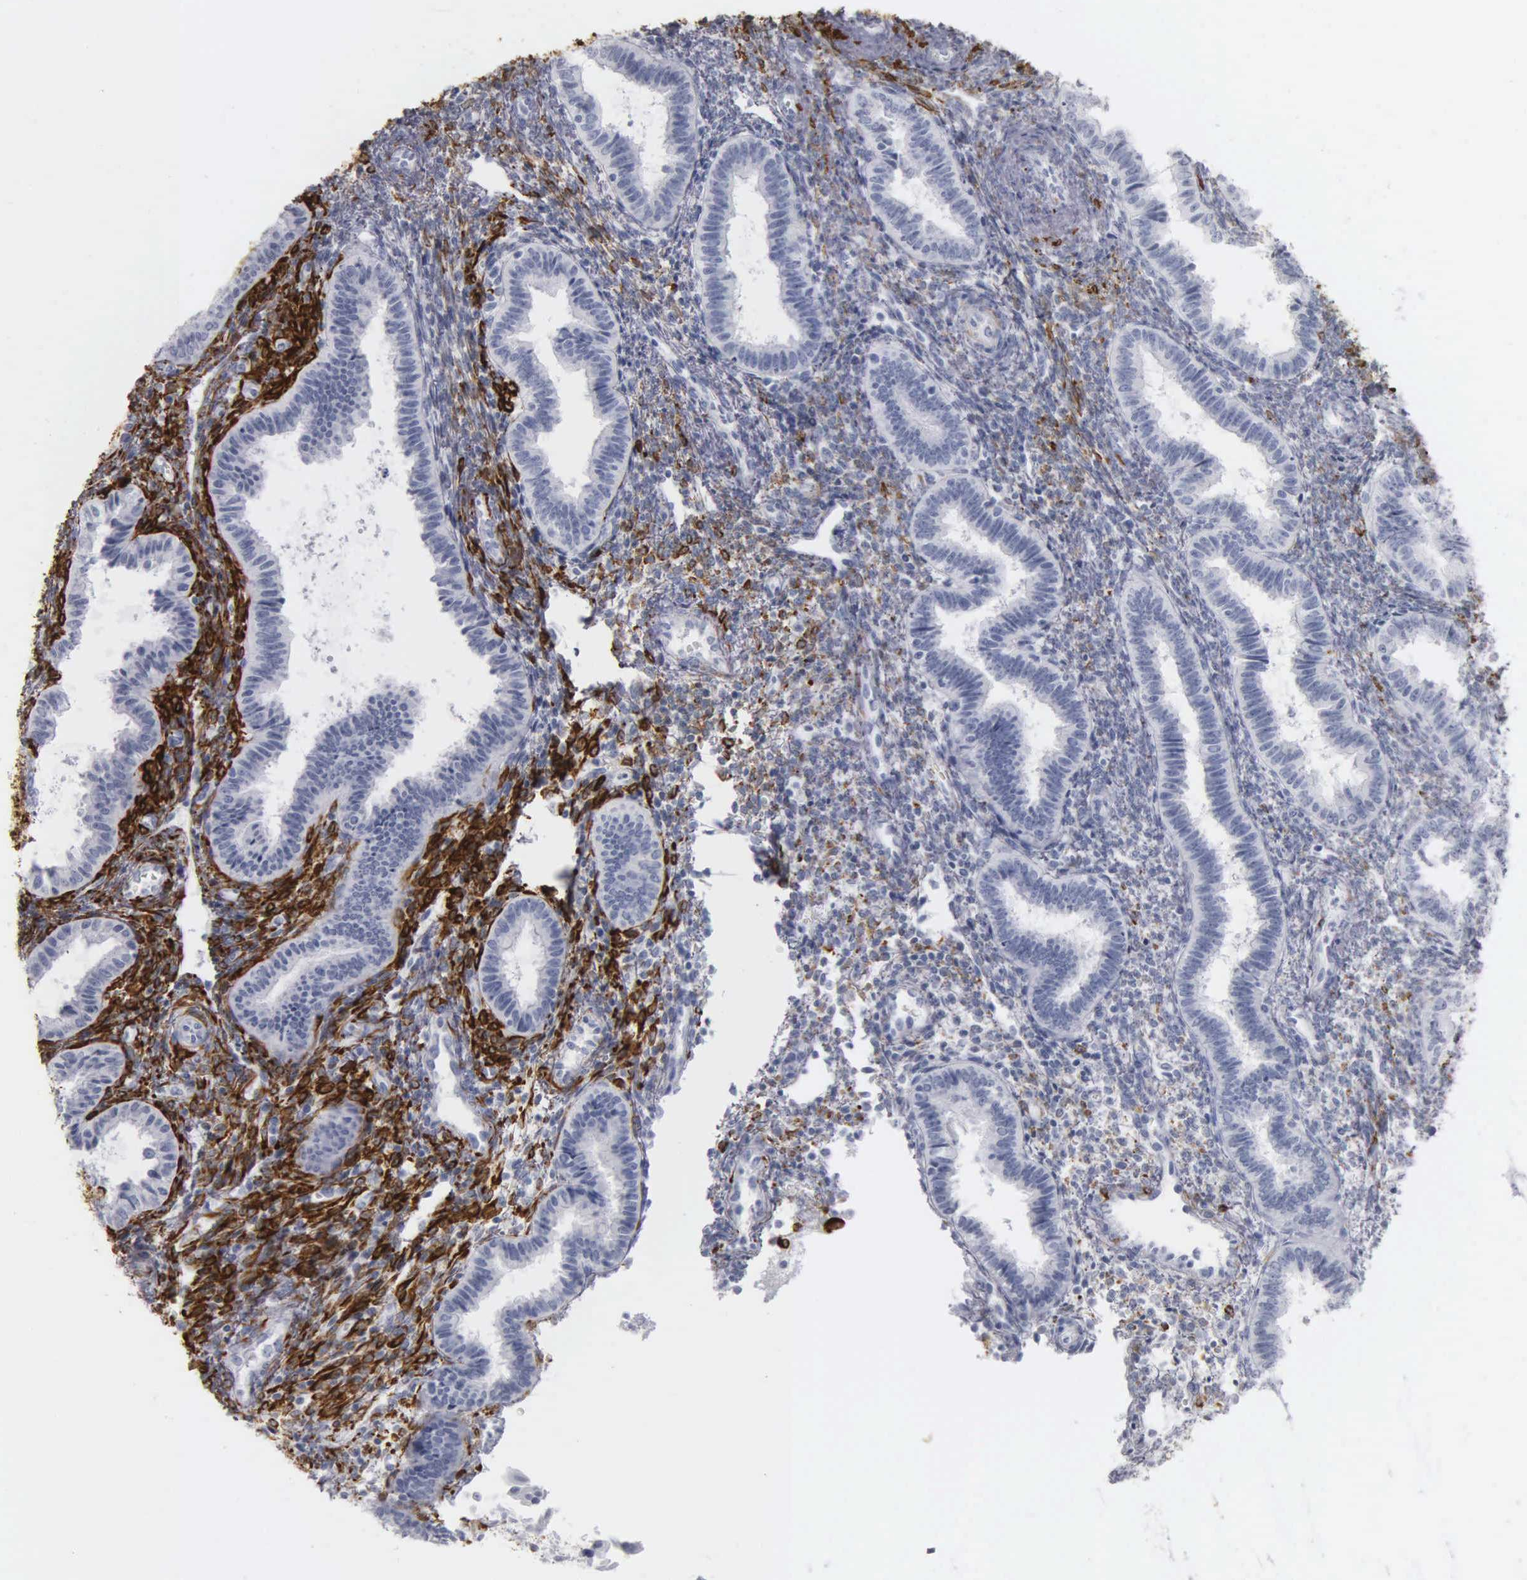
{"staining": {"intensity": "negative", "quantity": "none", "location": "none"}, "tissue": "endometrium", "cell_type": "Cells in endometrial stroma", "image_type": "normal", "snomed": [{"axis": "morphology", "description": "Normal tissue, NOS"}, {"axis": "topography", "description": "Endometrium"}], "caption": "IHC micrograph of benign endometrium: human endometrium stained with DAB (3,3'-diaminobenzidine) shows no significant protein staining in cells in endometrial stroma.", "gene": "DES", "patient": {"sex": "female", "age": 36}}